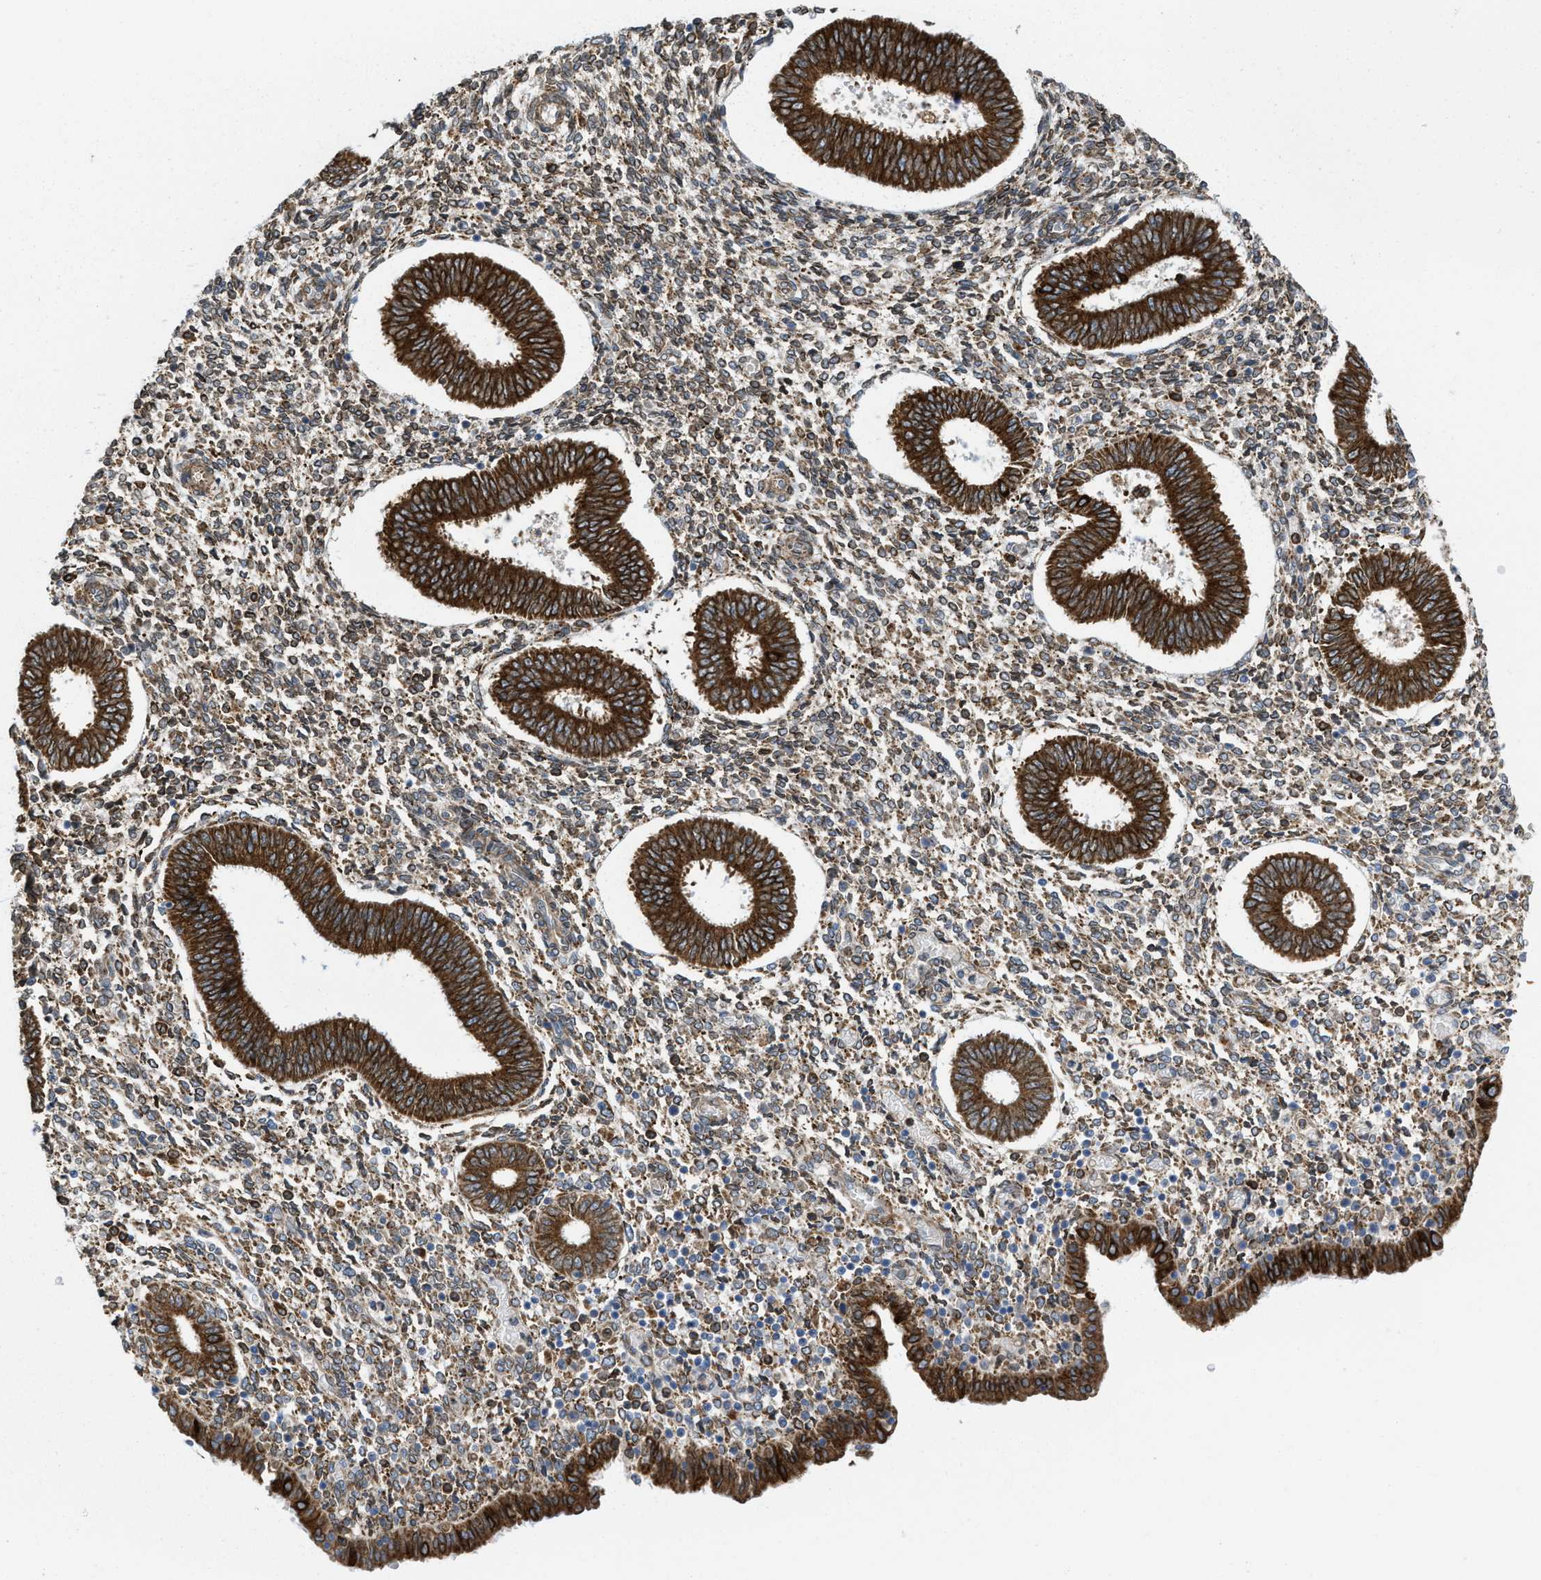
{"staining": {"intensity": "moderate", "quantity": "25%-75%", "location": "cytoplasmic/membranous"}, "tissue": "endometrium", "cell_type": "Cells in endometrial stroma", "image_type": "normal", "snomed": [{"axis": "morphology", "description": "Normal tissue, NOS"}, {"axis": "topography", "description": "Endometrium"}], "caption": "Endometrium stained with DAB (3,3'-diaminobenzidine) immunohistochemistry (IHC) exhibits medium levels of moderate cytoplasmic/membranous positivity in about 25%-75% of cells in endometrial stroma.", "gene": "ERLIN2", "patient": {"sex": "female", "age": 35}}